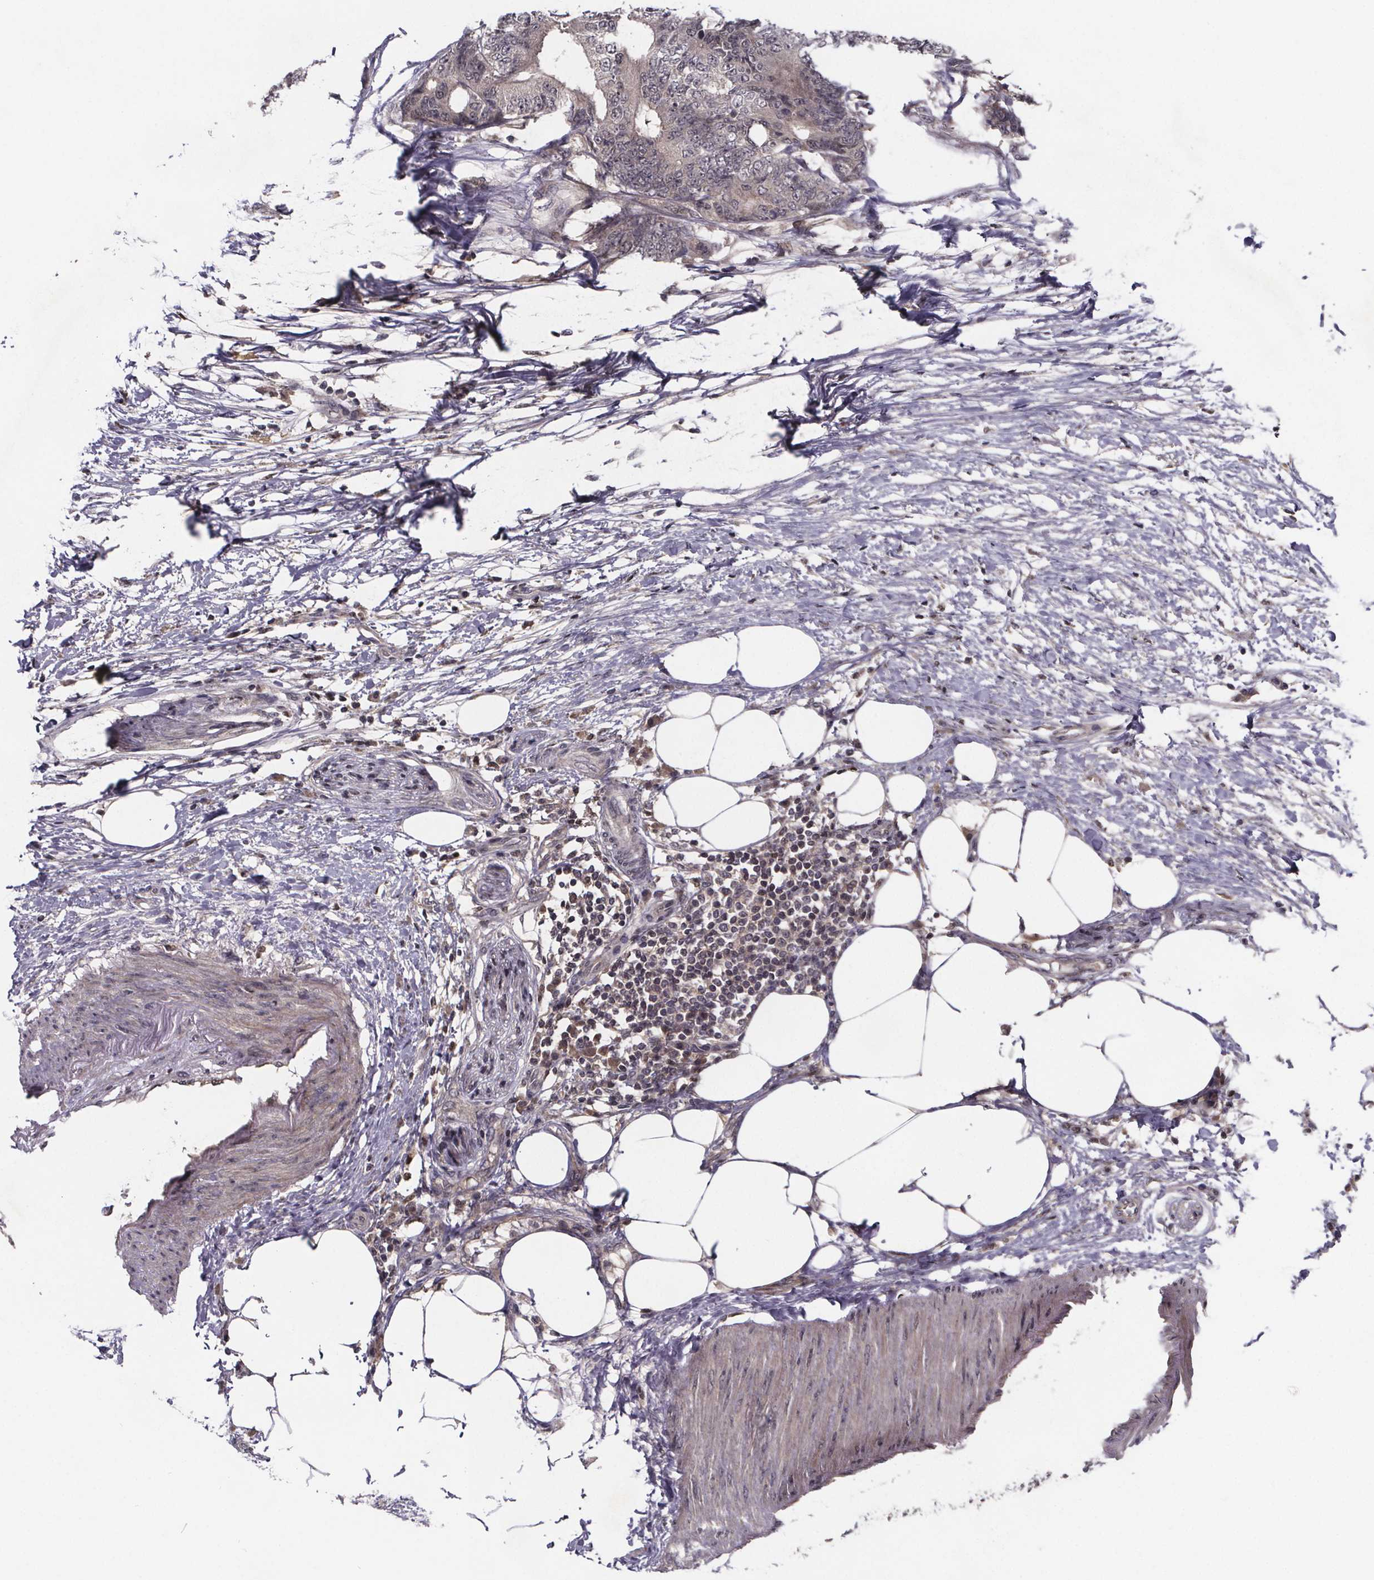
{"staining": {"intensity": "negative", "quantity": "none", "location": "none"}, "tissue": "colorectal cancer", "cell_type": "Tumor cells", "image_type": "cancer", "snomed": [{"axis": "morphology", "description": "Adenocarcinoma, NOS"}, {"axis": "topography", "description": "Colon"}], "caption": "DAB (3,3'-diaminobenzidine) immunohistochemical staining of human colorectal adenocarcinoma shows no significant expression in tumor cells.", "gene": "FN3KRP", "patient": {"sex": "female", "age": 48}}